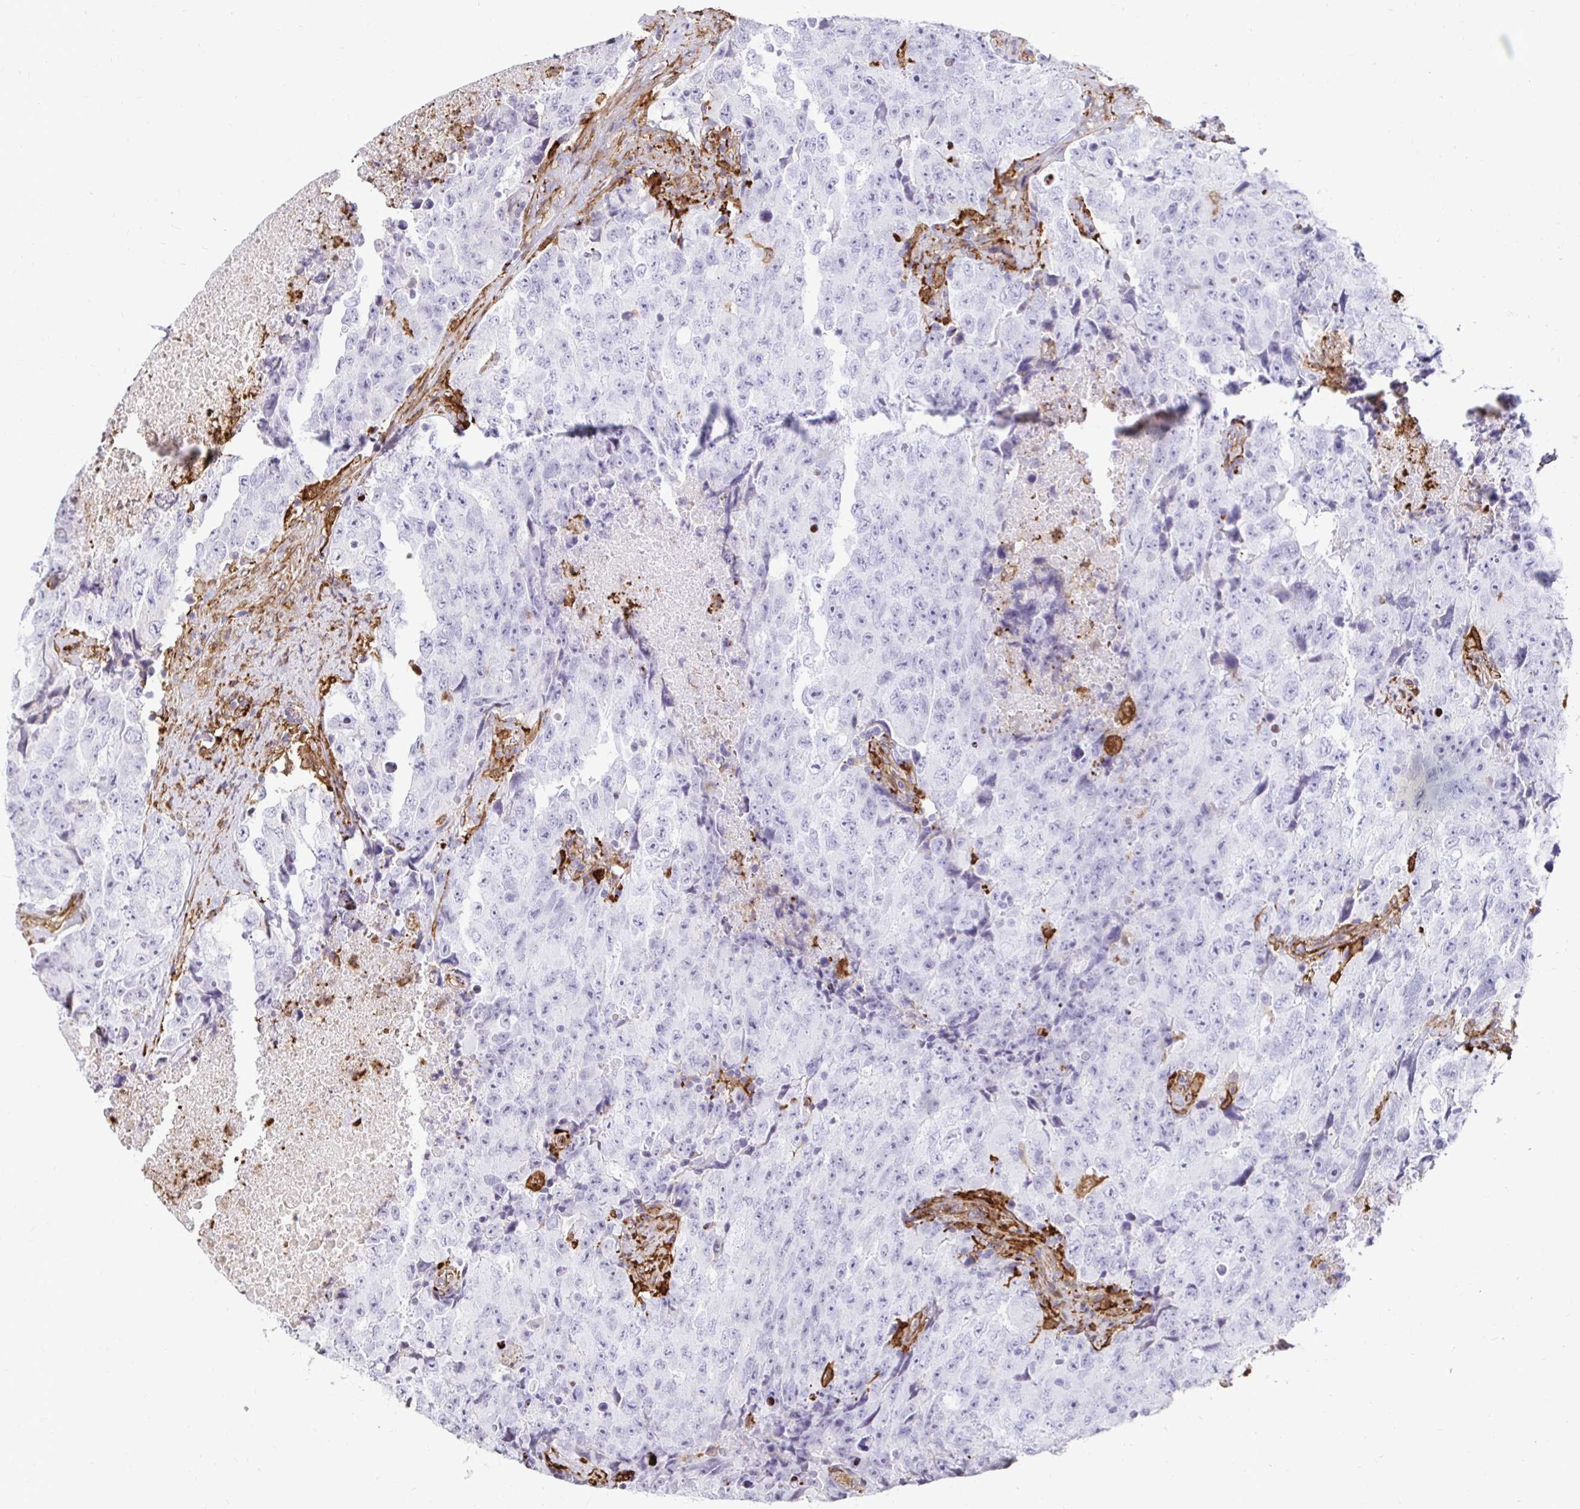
{"staining": {"intensity": "negative", "quantity": "none", "location": "none"}, "tissue": "testis cancer", "cell_type": "Tumor cells", "image_type": "cancer", "snomed": [{"axis": "morphology", "description": "Carcinoma, Embryonal, NOS"}, {"axis": "topography", "description": "Testis"}], "caption": "Immunohistochemical staining of testis cancer exhibits no significant staining in tumor cells. Brightfield microscopy of IHC stained with DAB (brown) and hematoxylin (blue), captured at high magnification.", "gene": "GSN", "patient": {"sex": "male", "age": 24}}